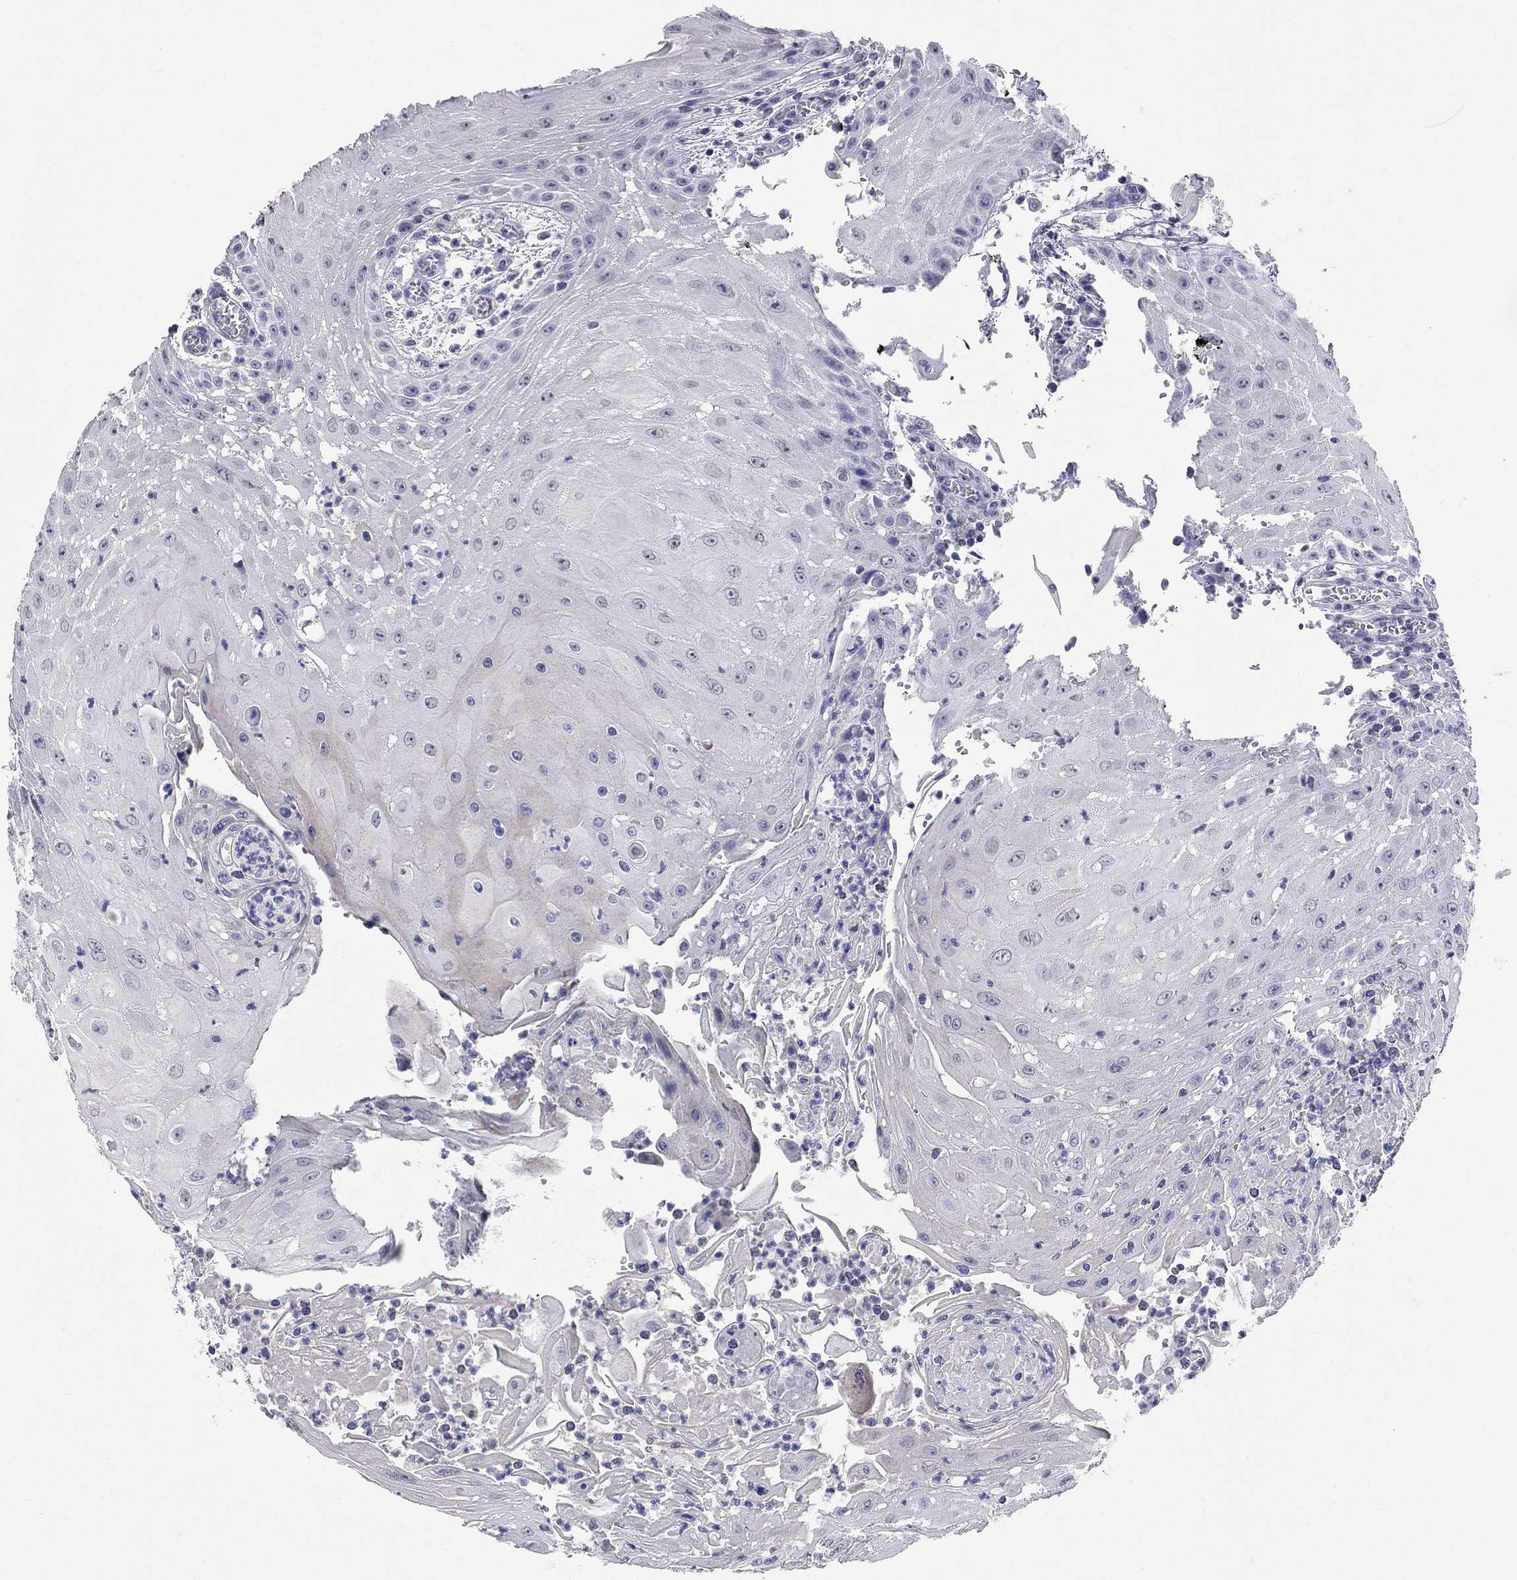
{"staining": {"intensity": "negative", "quantity": "none", "location": "none"}, "tissue": "head and neck cancer", "cell_type": "Tumor cells", "image_type": "cancer", "snomed": [{"axis": "morphology", "description": "Squamous cell carcinoma, NOS"}, {"axis": "topography", "description": "Oral tissue"}, {"axis": "topography", "description": "Head-Neck"}], "caption": "Immunohistochemistry (IHC) photomicrograph of squamous cell carcinoma (head and neck) stained for a protein (brown), which reveals no positivity in tumor cells.", "gene": "FAM221B", "patient": {"sex": "male", "age": 58}}